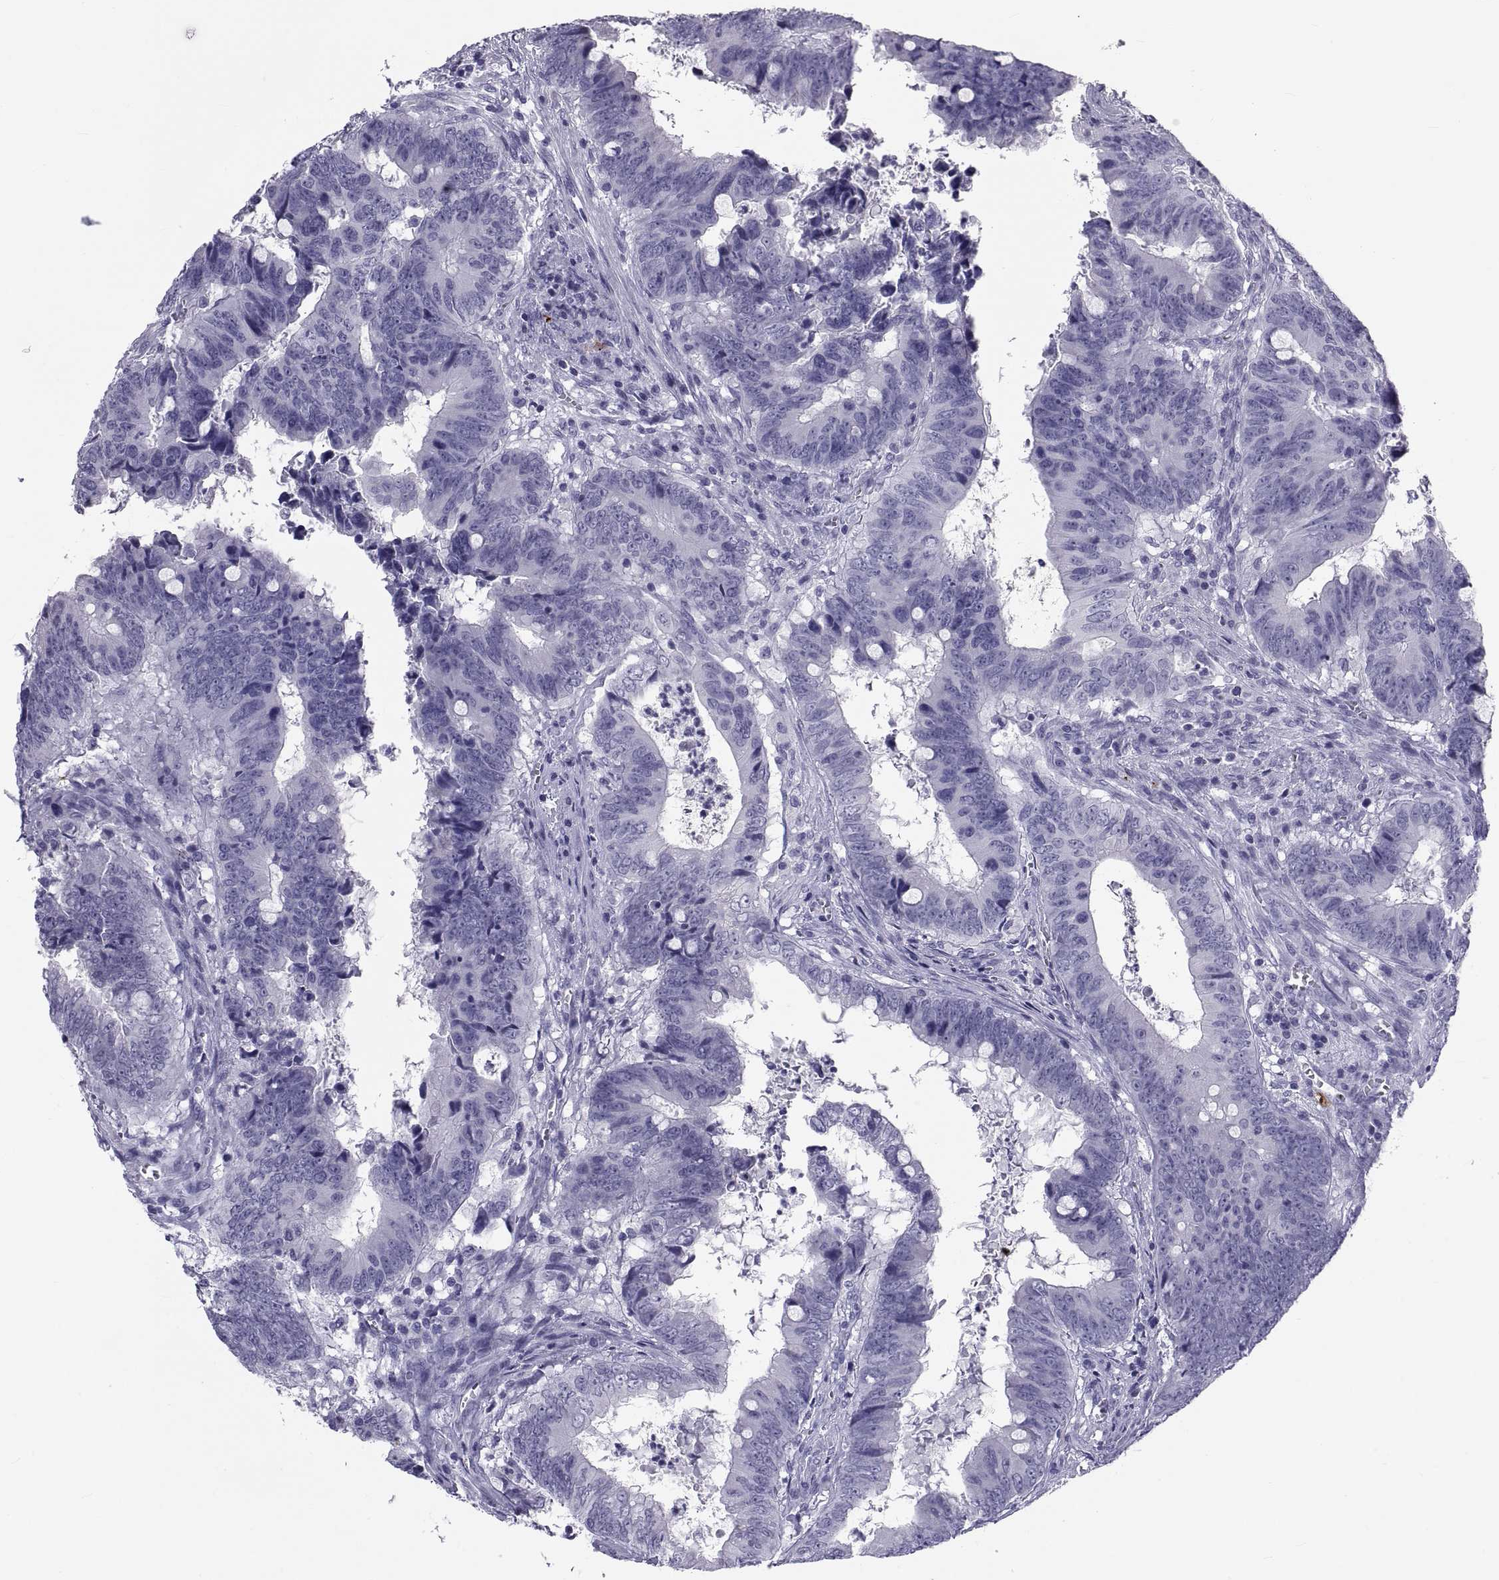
{"staining": {"intensity": "negative", "quantity": "none", "location": "none"}, "tissue": "colorectal cancer", "cell_type": "Tumor cells", "image_type": "cancer", "snomed": [{"axis": "morphology", "description": "Adenocarcinoma, NOS"}, {"axis": "topography", "description": "Colon"}], "caption": "The immunohistochemistry (IHC) histopathology image has no significant positivity in tumor cells of colorectal adenocarcinoma tissue.", "gene": "DEFB129", "patient": {"sex": "female", "age": 82}}